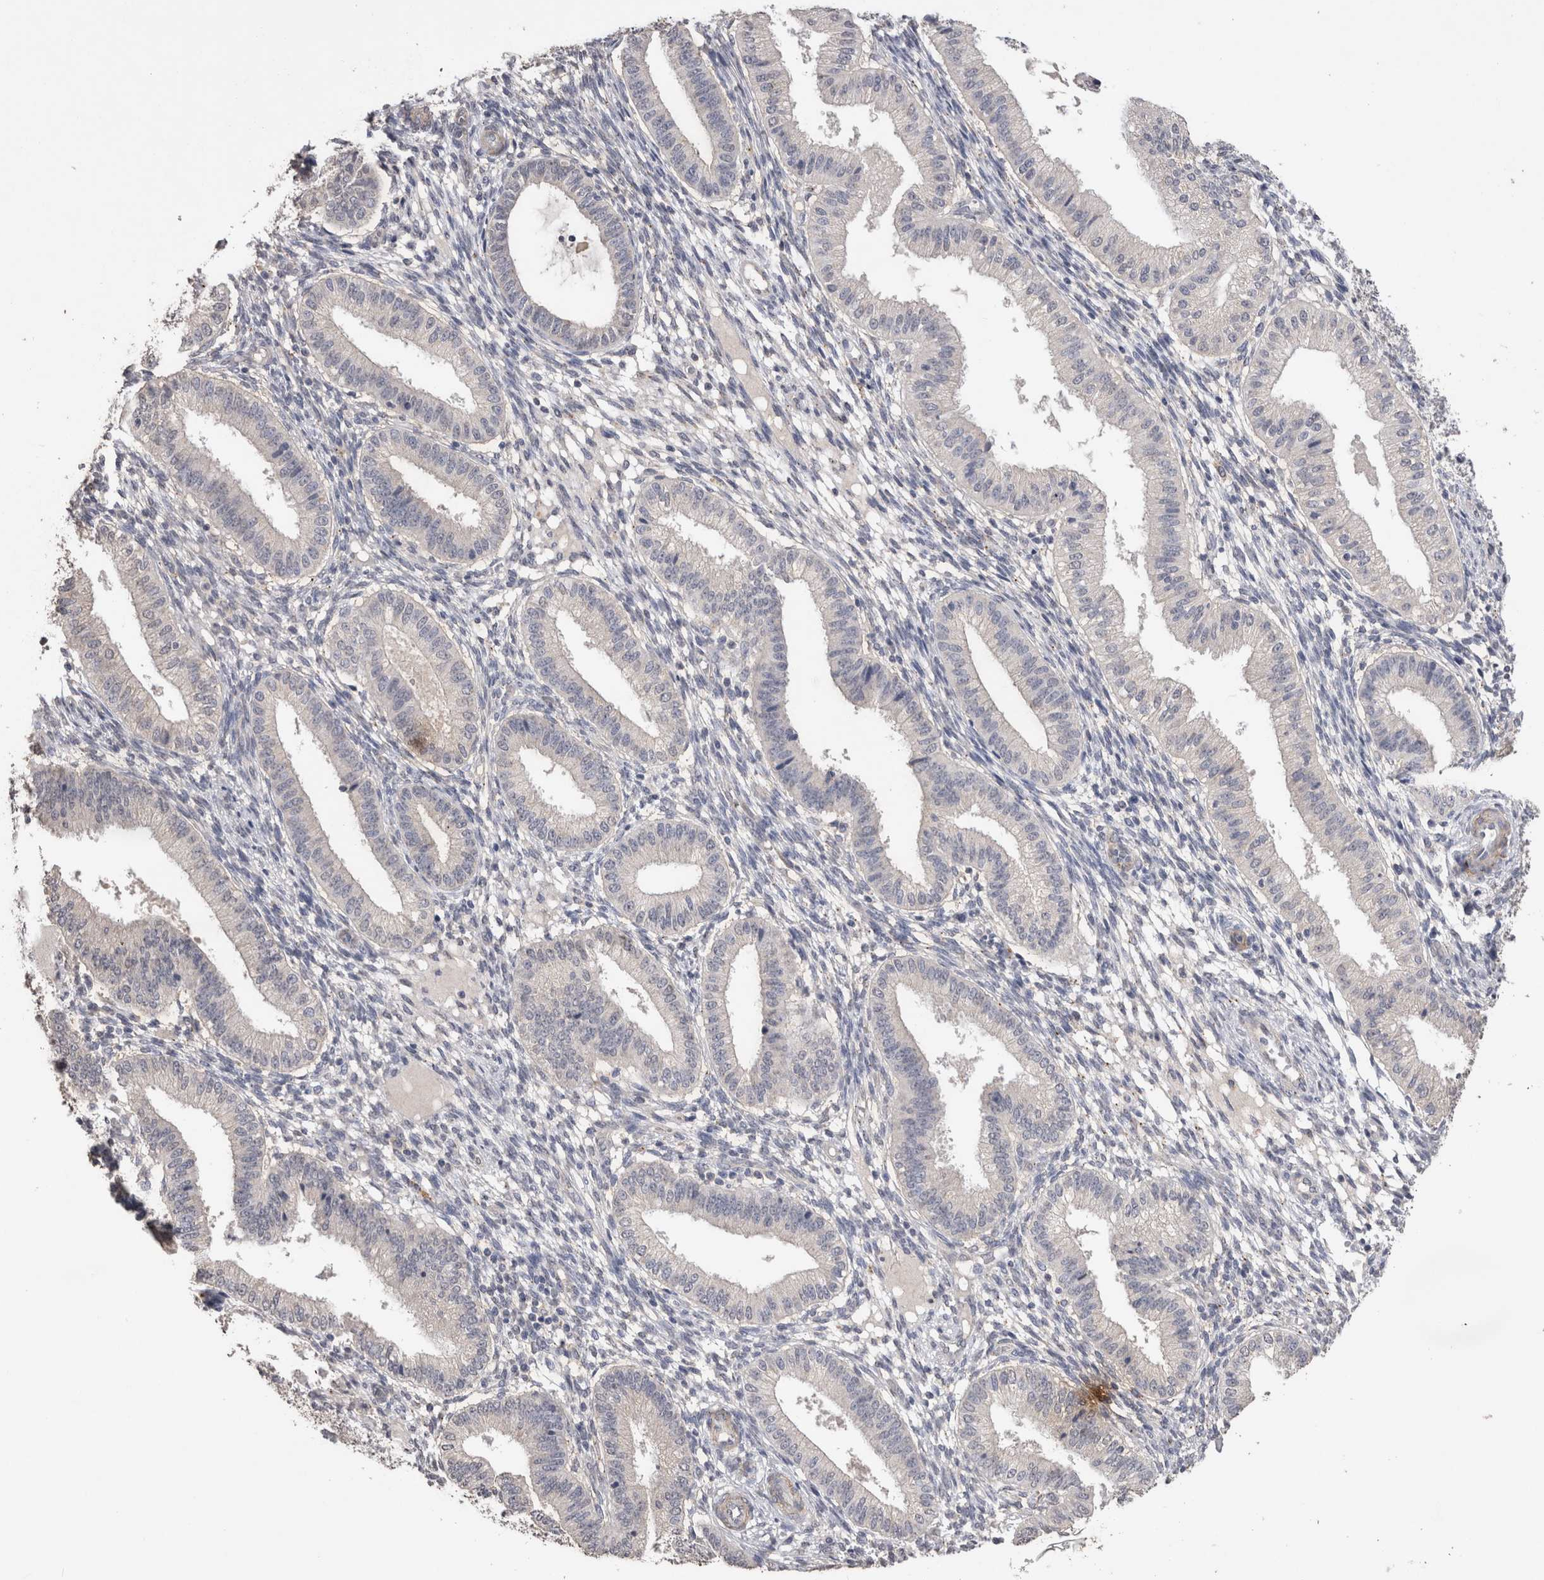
{"staining": {"intensity": "negative", "quantity": "none", "location": "none"}, "tissue": "endometrium", "cell_type": "Cells in endometrial stroma", "image_type": "normal", "snomed": [{"axis": "morphology", "description": "Normal tissue, NOS"}, {"axis": "topography", "description": "Endometrium"}], "caption": "Immunohistochemistry histopathology image of unremarkable endometrium: endometrium stained with DAB (3,3'-diaminobenzidine) displays no significant protein positivity in cells in endometrial stroma. The staining is performed using DAB brown chromogen with nuclei counter-stained in using hematoxylin.", "gene": "CDH6", "patient": {"sex": "female", "age": 39}}